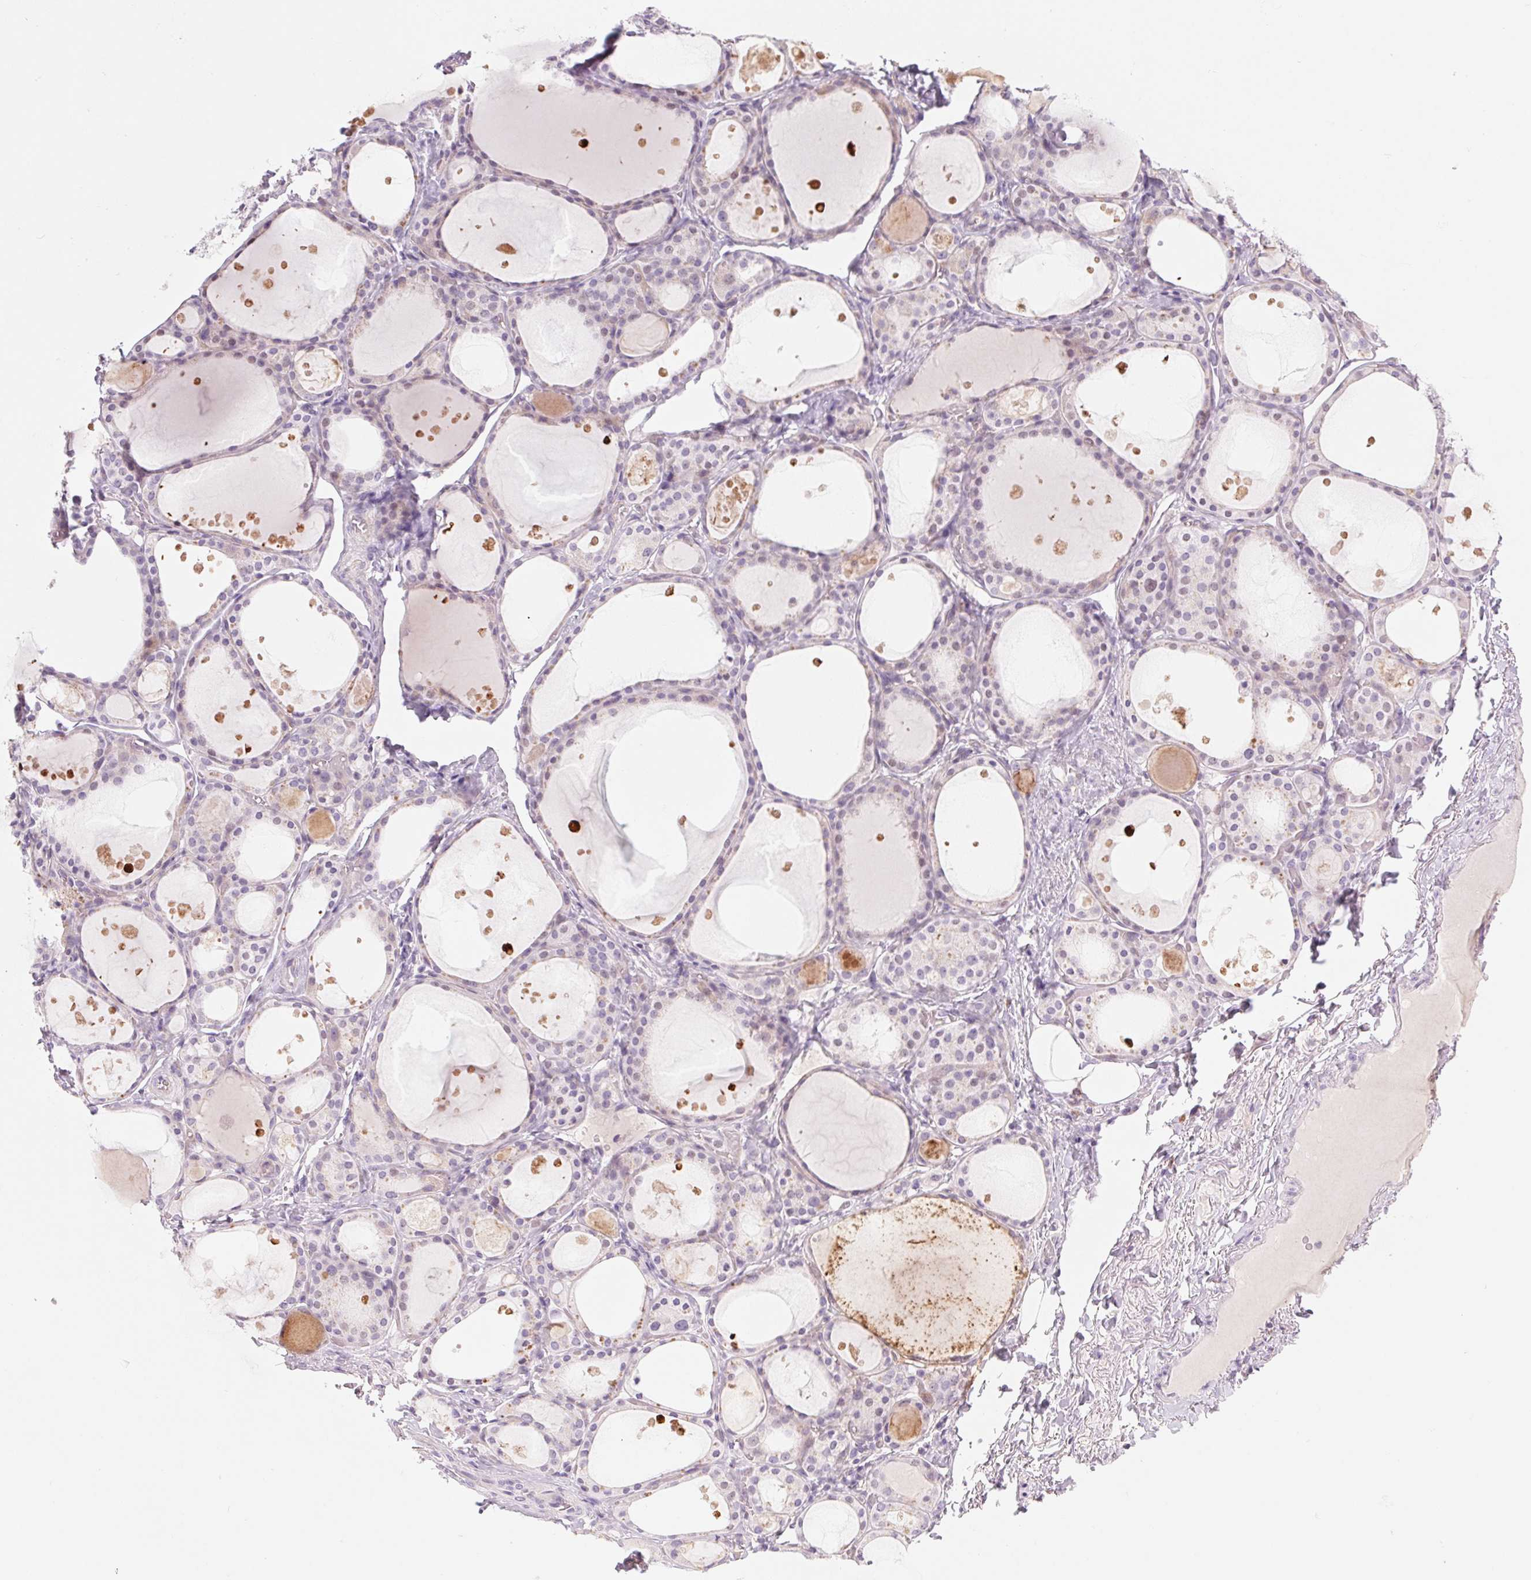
{"staining": {"intensity": "negative", "quantity": "none", "location": "none"}, "tissue": "thyroid gland", "cell_type": "Glandular cells", "image_type": "normal", "snomed": [{"axis": "morphology", "description": "Normal tissue, NOS"}, {"axis": "topography", "description": "Thyroid gland"}], "caption": "Protein analysis of unremarkable thyroid gland demonstrates no significant expression in glandular cells.", "gene": "KRT1", "patient": {"sex": "male", "age": 68}}